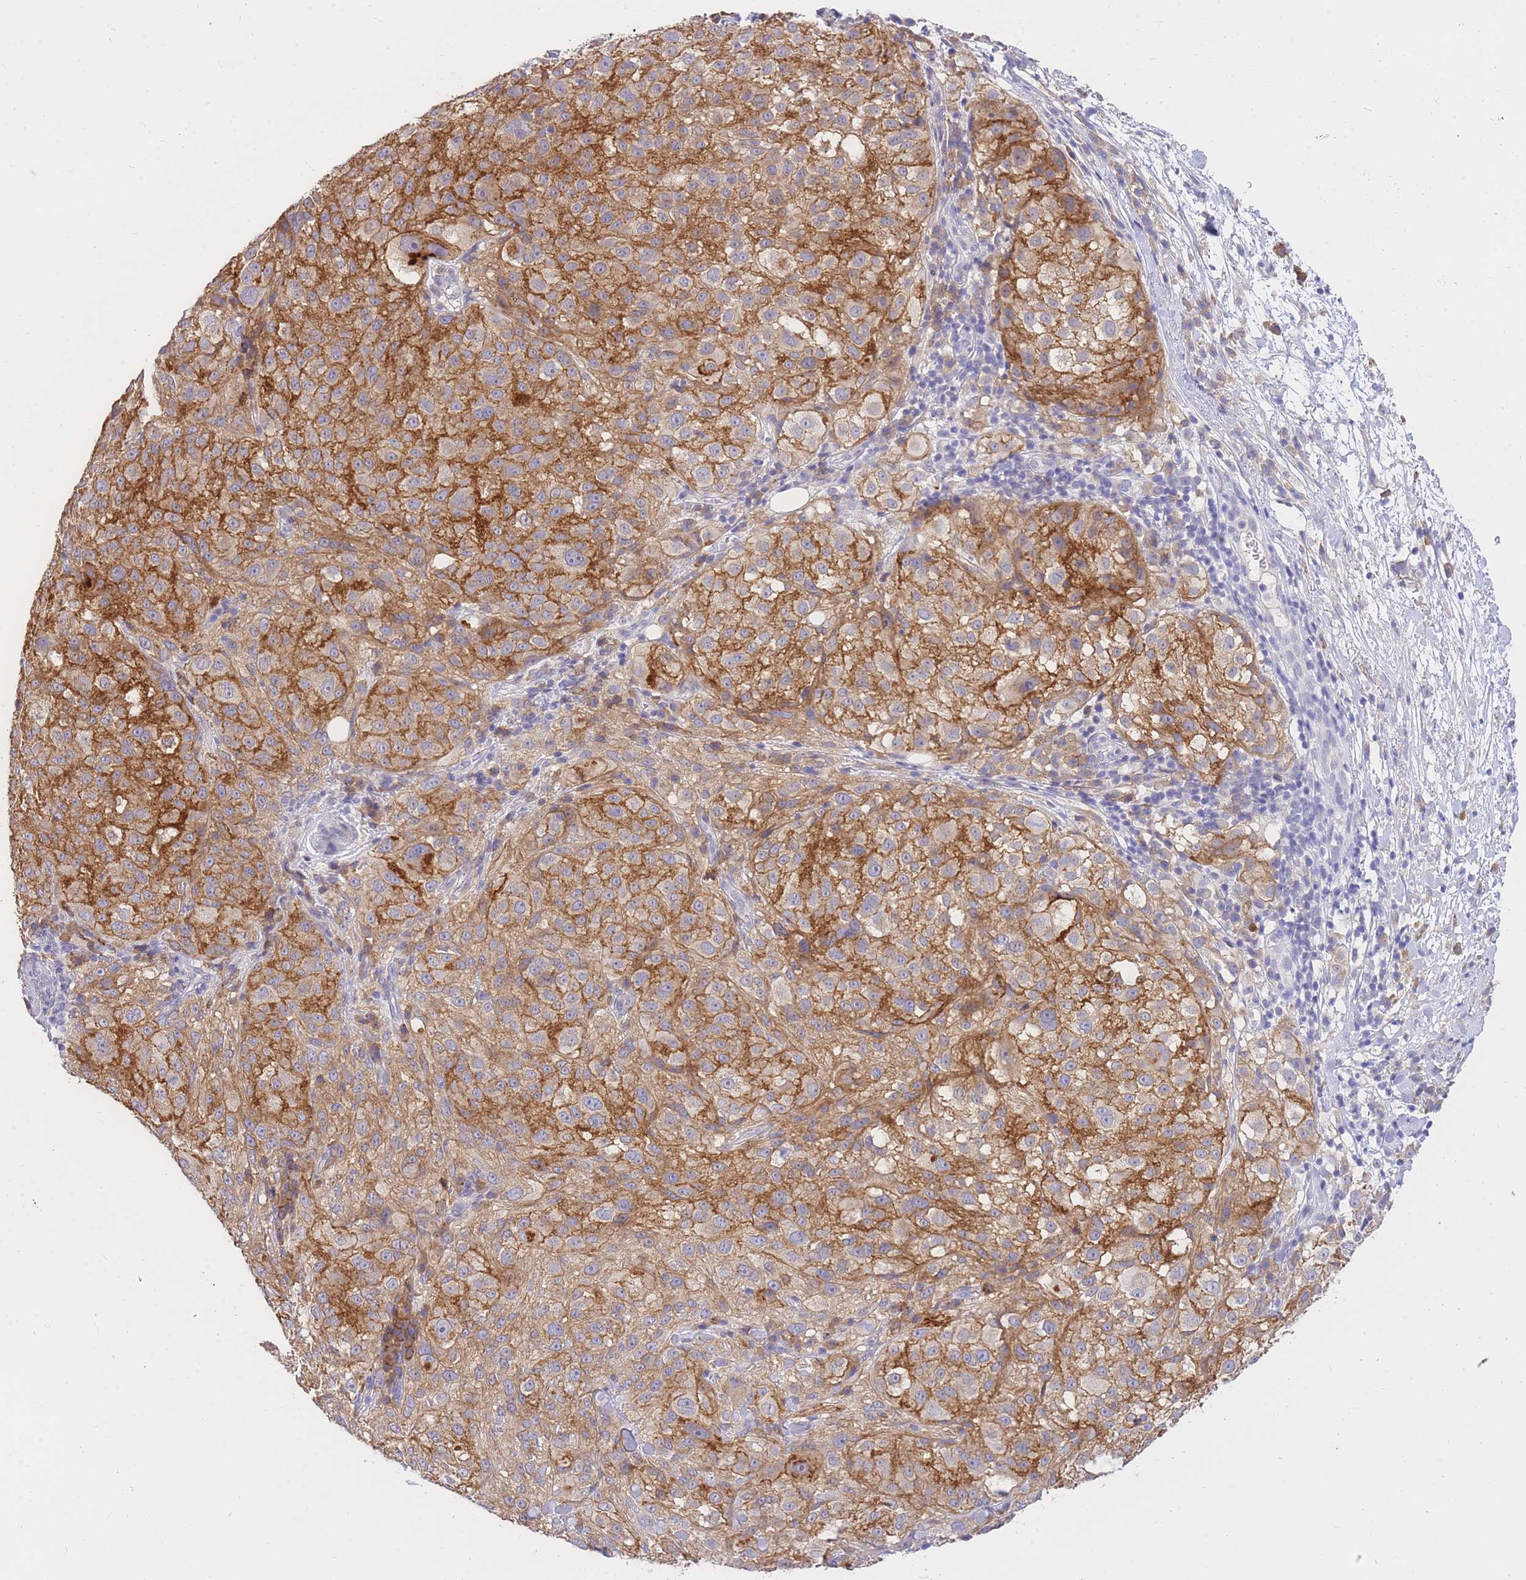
{"staining": {"intensity": "moderate", "quantity": ">75%", "location": "cytoplasmic/membranous"}, "tissue": "melanoma", "cell_type": "Tumor cells", "image_type": "cancer", "snomed": [{"axis": "morphology", "description": "Necrosis, NOS"}, {"axis": "morphology", "description": "Malignant melanoma, NOS"}, {"axis": "topography", "description": "Skin"}], "caption": "This photomicrograph shows melanoma stained with IHC to label a protein in brown. The cytoplasmic/membranous of tumor cells show moderate positivity for the protein. Nuclei are counter-stained blue.", "gene": "C2orf88", "patient": {"sex": "female", "age": 87}}